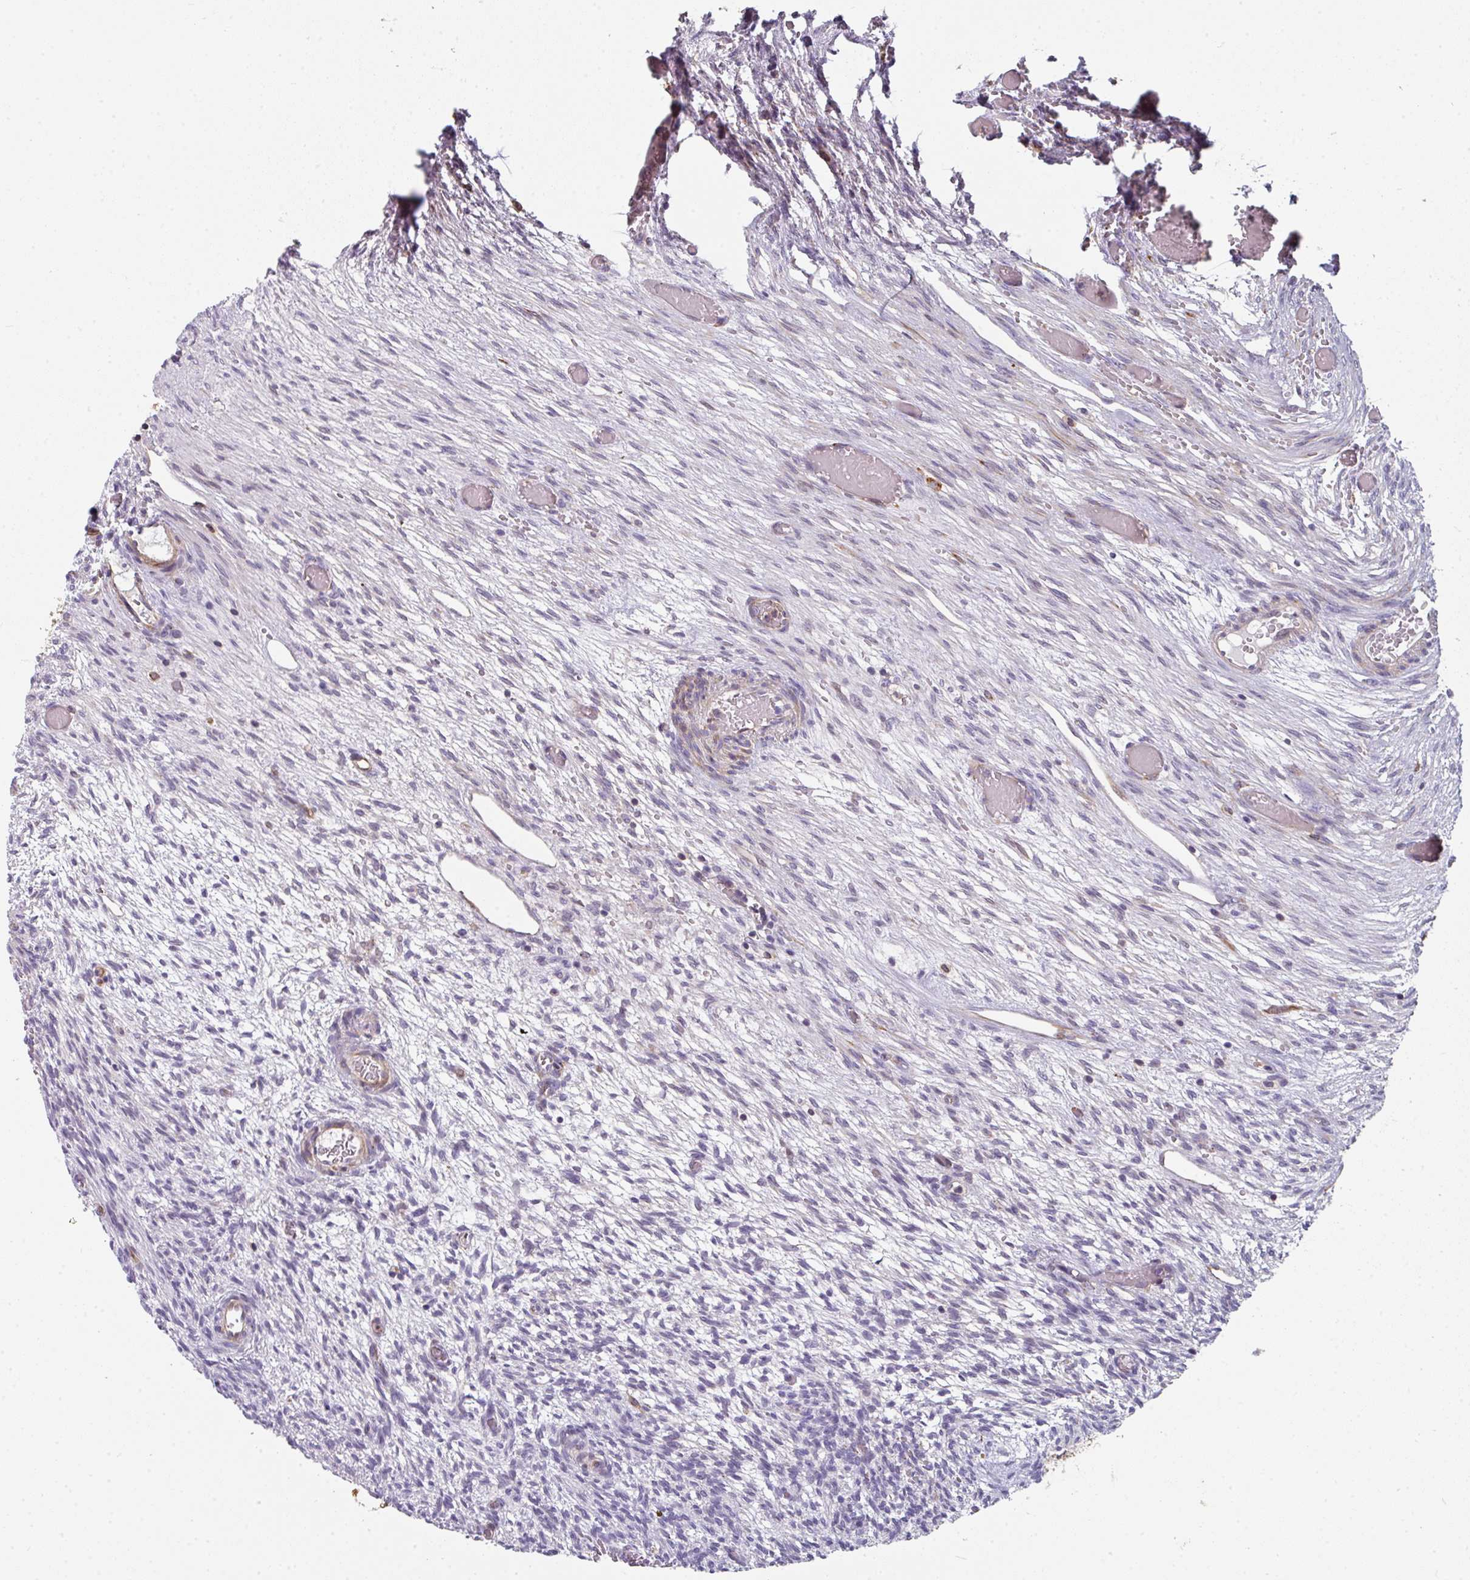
{"staining": {"intensity": "weak", "quantity": "<25%", "location": "cytoplasmic/membranous"}, "tissue": "ovary", "cell_type": "Ovarian stroma cells", "image_type": "normal", "snomed": [{"axis": "morphology", "description": "Normal tissue, NOS"}, {"axis": "topography", "description": "Ovary"}], "caption": "Human ovary stained for a protein using immunohistochemistry demonstrates no expression in ovarian stroma cells.", "gene": "BEND5", "patient": {"sex": "female", "age": 67}}